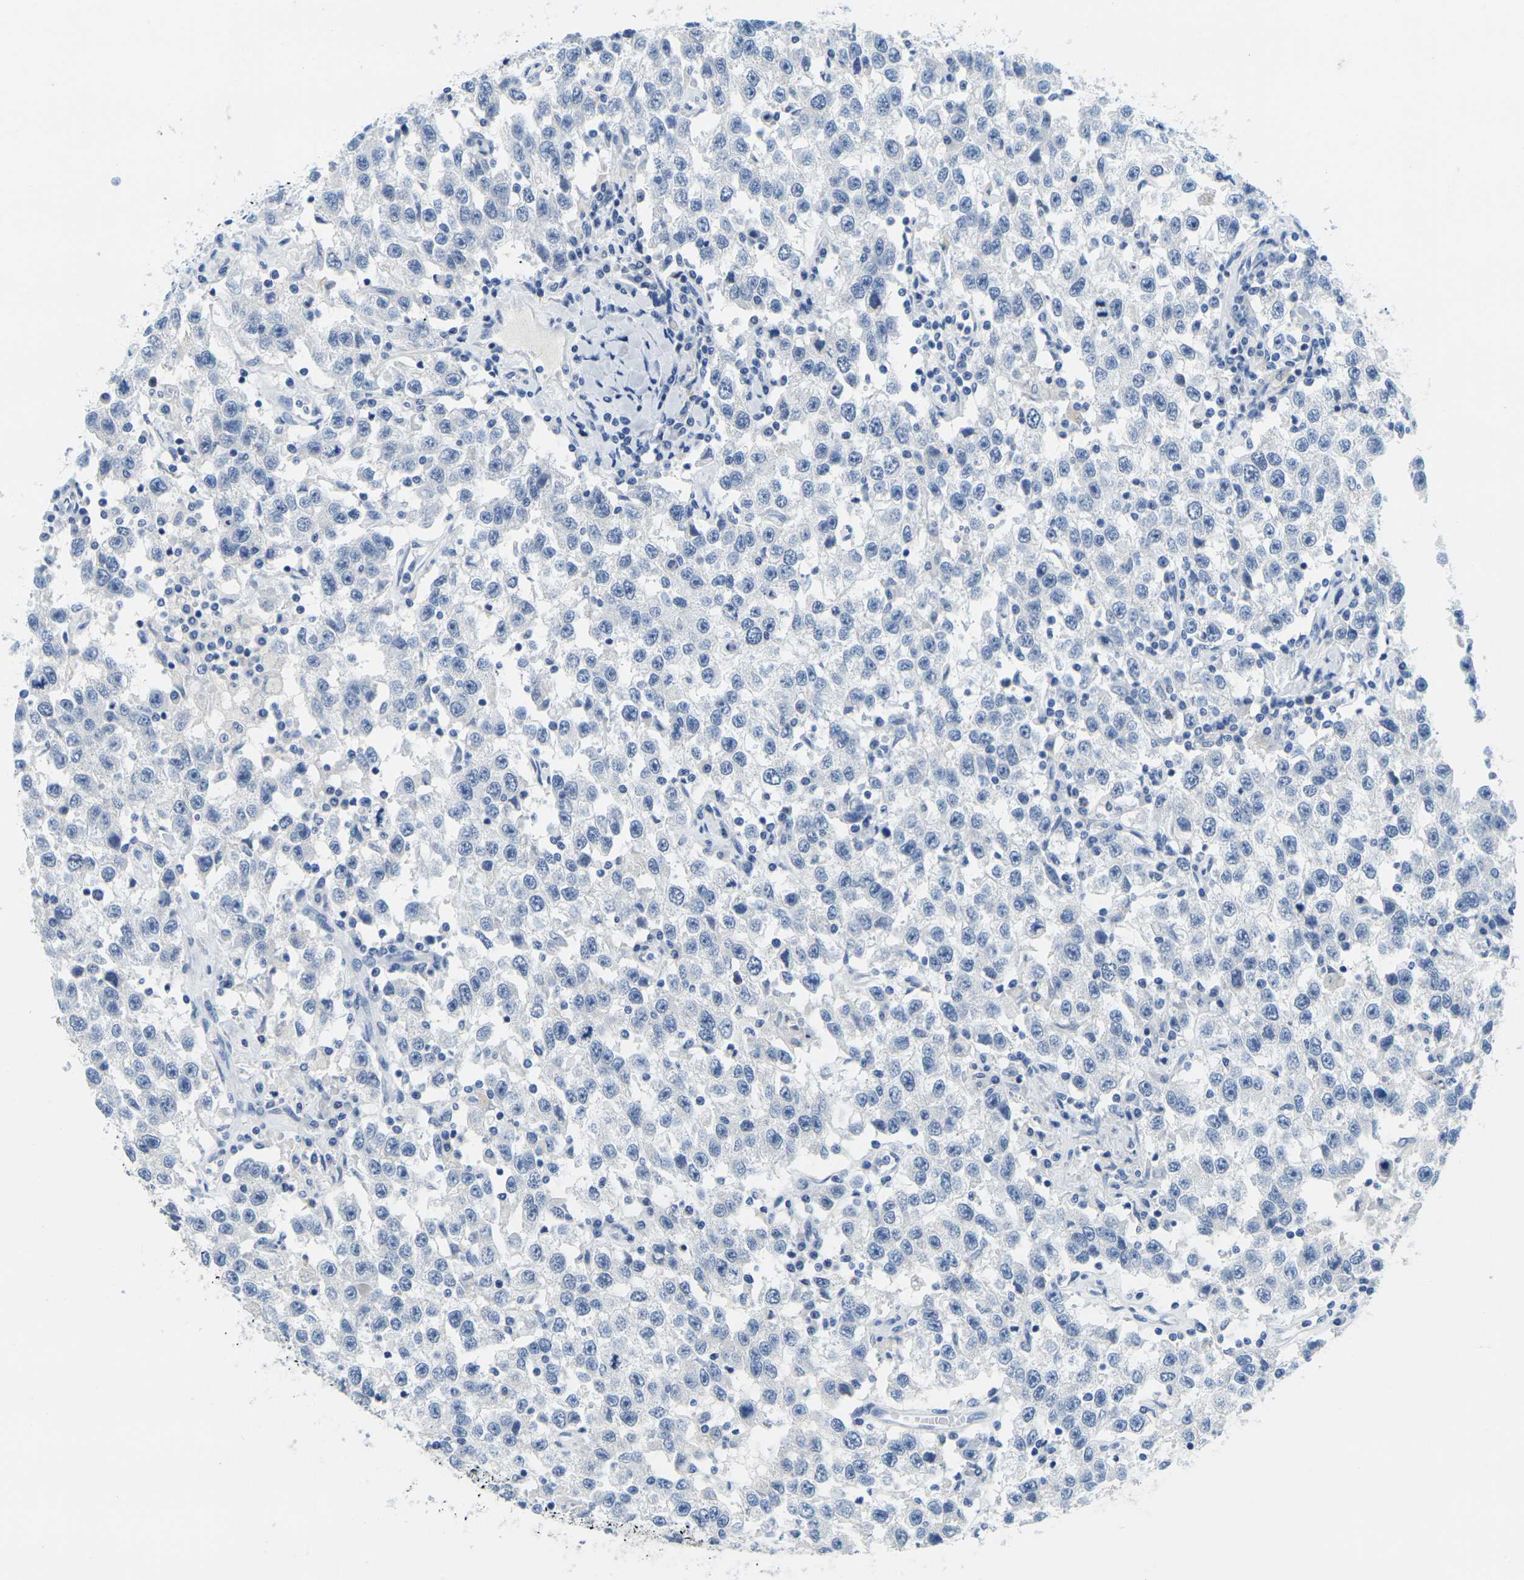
{"staining": {"intensity": "negative", "quantity": "none", "location": "none"}, "tissue": "testis cancer", "cell_type": "Tumor cells", "image_type": "cancer", "snomed": [{"axis": "morphology", "description": "Seminoma, NOS"}, {"axis": "topography", "description": "Testis"}], "caption": "Micrograph shows no significant protein positivity in tumor cells of testis cancer.", "gene": "FAM3D", "patient": {"sex": "male", "age": 41}}